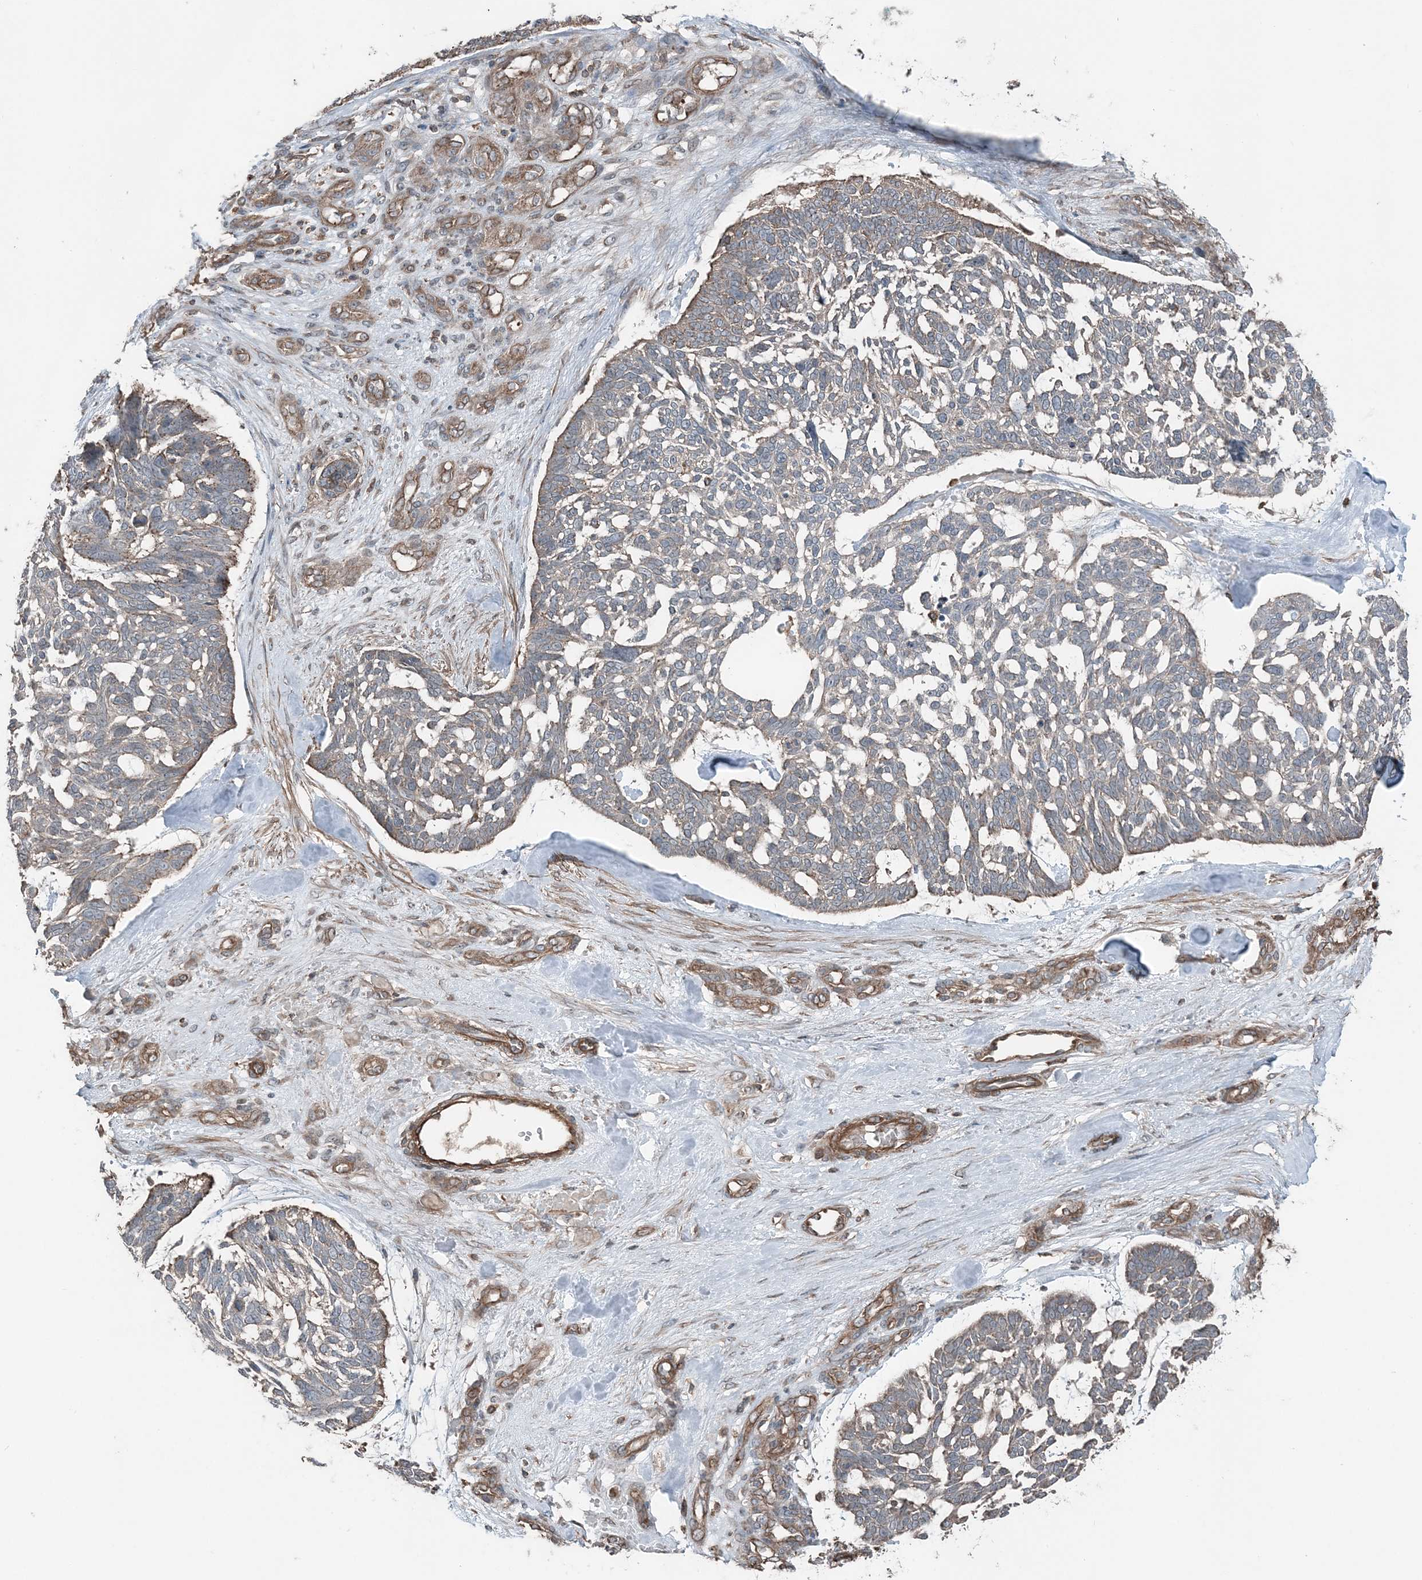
{"staining": {"intensity": "moderate", "quantity": "25%-75%", "location": "cytoplasmic/membranous"}, "tissue": "skin cancer", "cell_type": "Tumor cells", "image_type": "cancer", "snomed": [{"axis": "morphology", "description": "Basal cell carcinoma"}, {"axis": "topography", "description": "Skin"}], "caption": "Immunohistochemical staining of human basal cell carcinoma (skin) reveals medium levels of moderate cytoplasmic/membranous staining in about 25%-75% of tumor cells. The staining was performed using DAB (3,3'-diaminobenzidine) to visualize the protein expression in brown, while the nuclei were stained in blue with hematoxylin (Magnification: 20x).", "gene": "KY", "patient": {"sex": "male", "age": 88}}